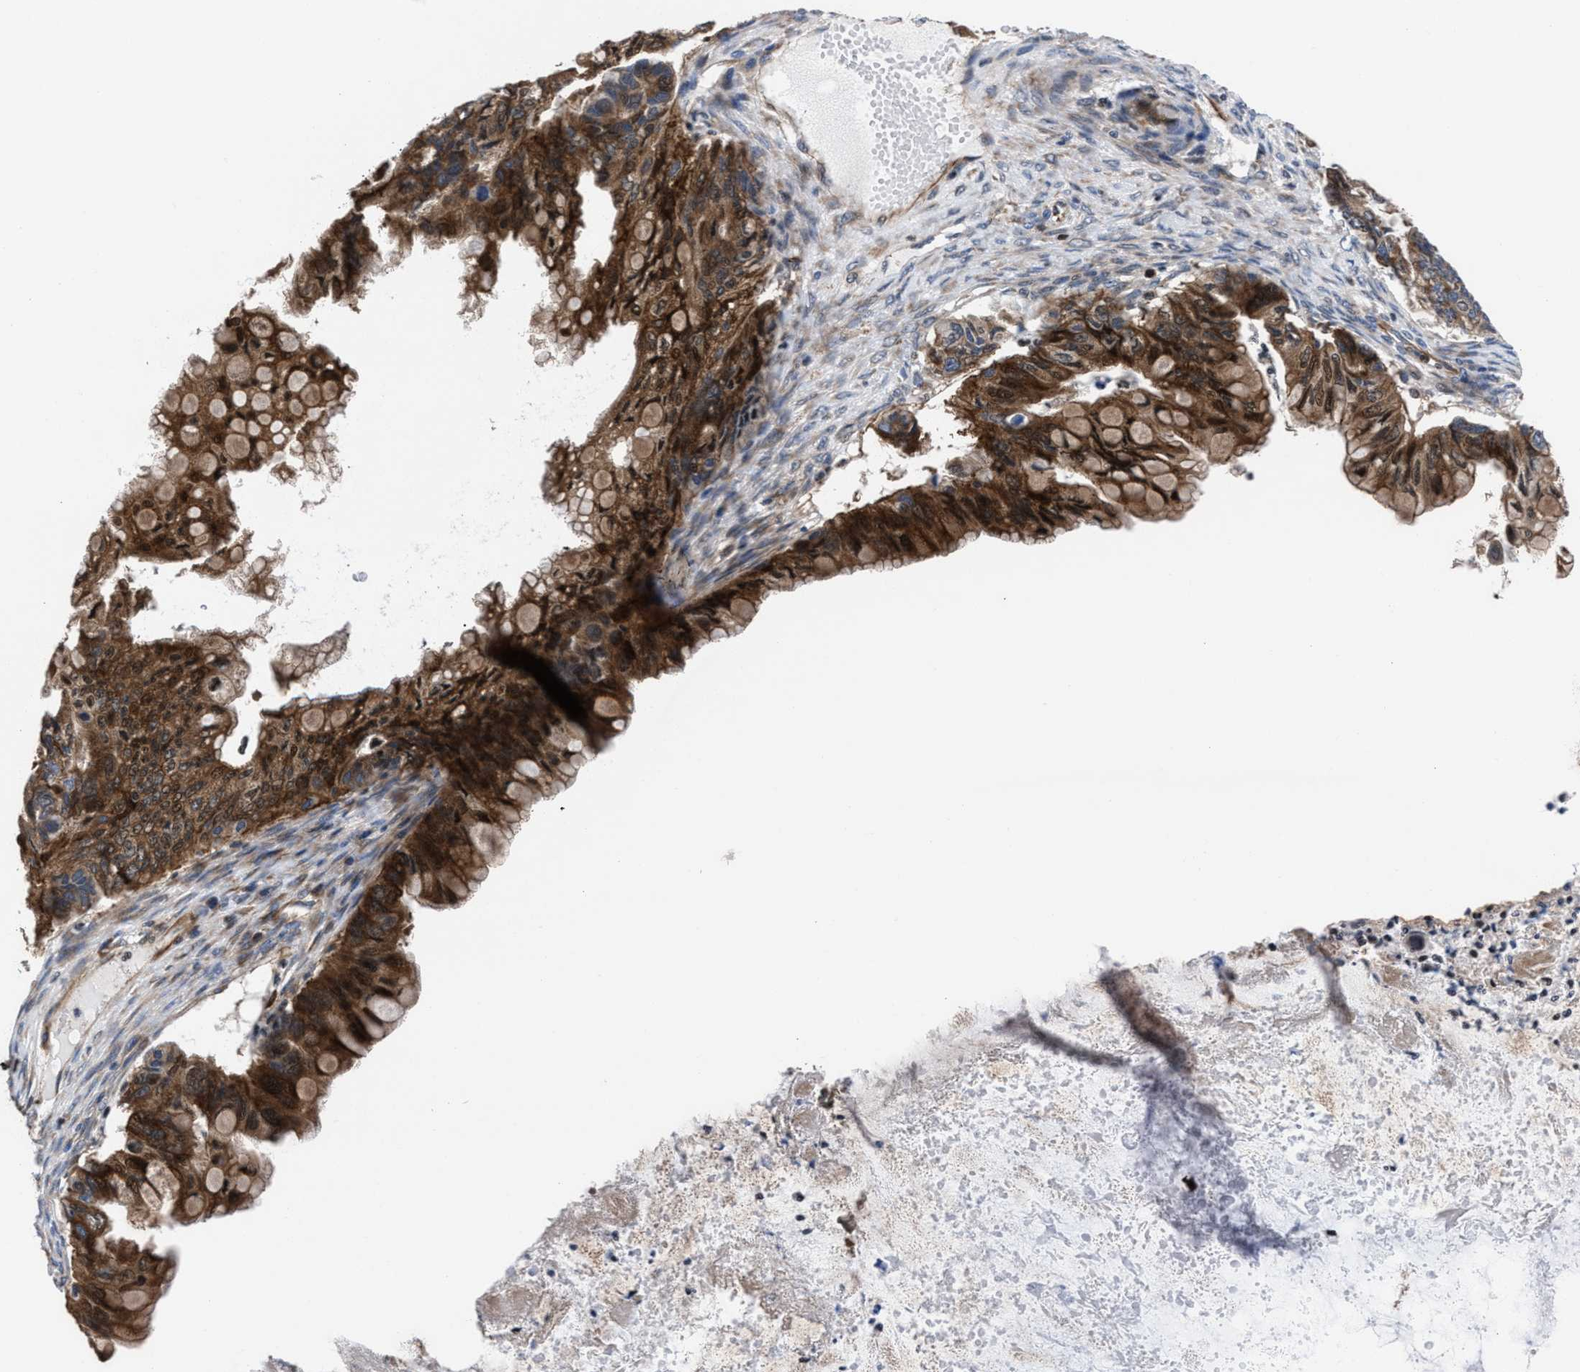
{"staining": {"intensity": "strong", "quantity": ">75%", "location": "cytoplasmic/membranous"}, "tissue": "ovarian cancer", "cell_type": "Tumor cells", "image_type": "cancer", "snomed": [{"axis": "morphology", "description": "Cystadenocarcinoma, mucinous, NOS"}, {"axis": "topography", "description": "Ovary"}], "caption": "Protein expression analysis of human ovarian cancer (mucinous cystadenocarcinoma) reveals strong cytoplasmic/membranous expression in about >75% of tumor cells. (DAB = brown stain, brightfield microscopy at high magnification).", "gene": "PRR15L", "patient": {"sex": "female", "age": 80}}